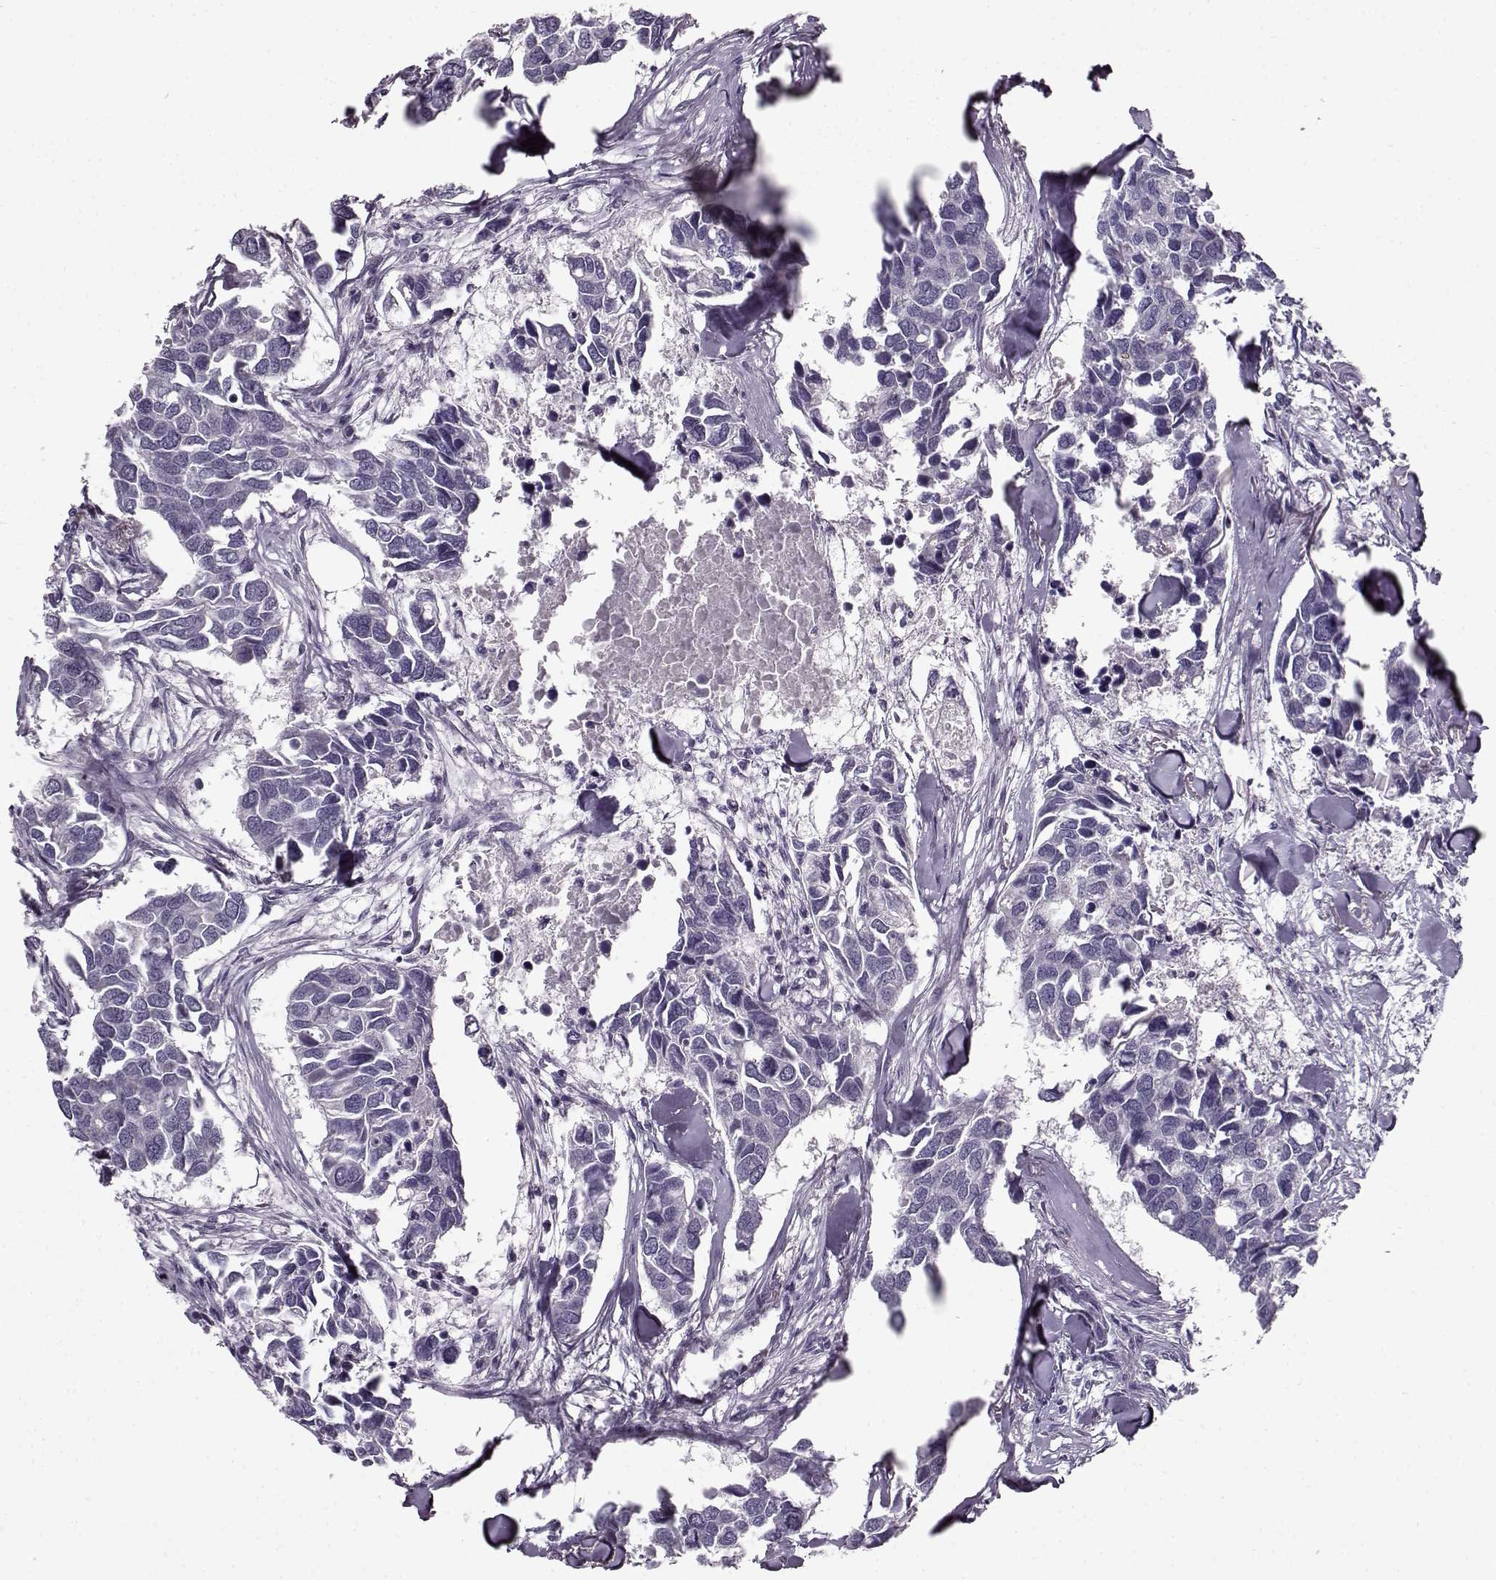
{"staining": {"intensity": "negative", "quantity": "none", "location": "none"}, "tissue": "breast cancer", "cell_type": "Tumor cells", "image_type": "cancer", "snomed": [{"axis": "morphology", "description": "Duct carcinoma"}, {"axis": "topography", "description": "Breast"}], "caption": "The immunohistochemistry photomicrograph has no significant positivity in tumor cells of infiltrating ductal carcinoma (breast) tissue.", "gene": "RP1L1", "patient": {"sex": "female", "age": 83}}